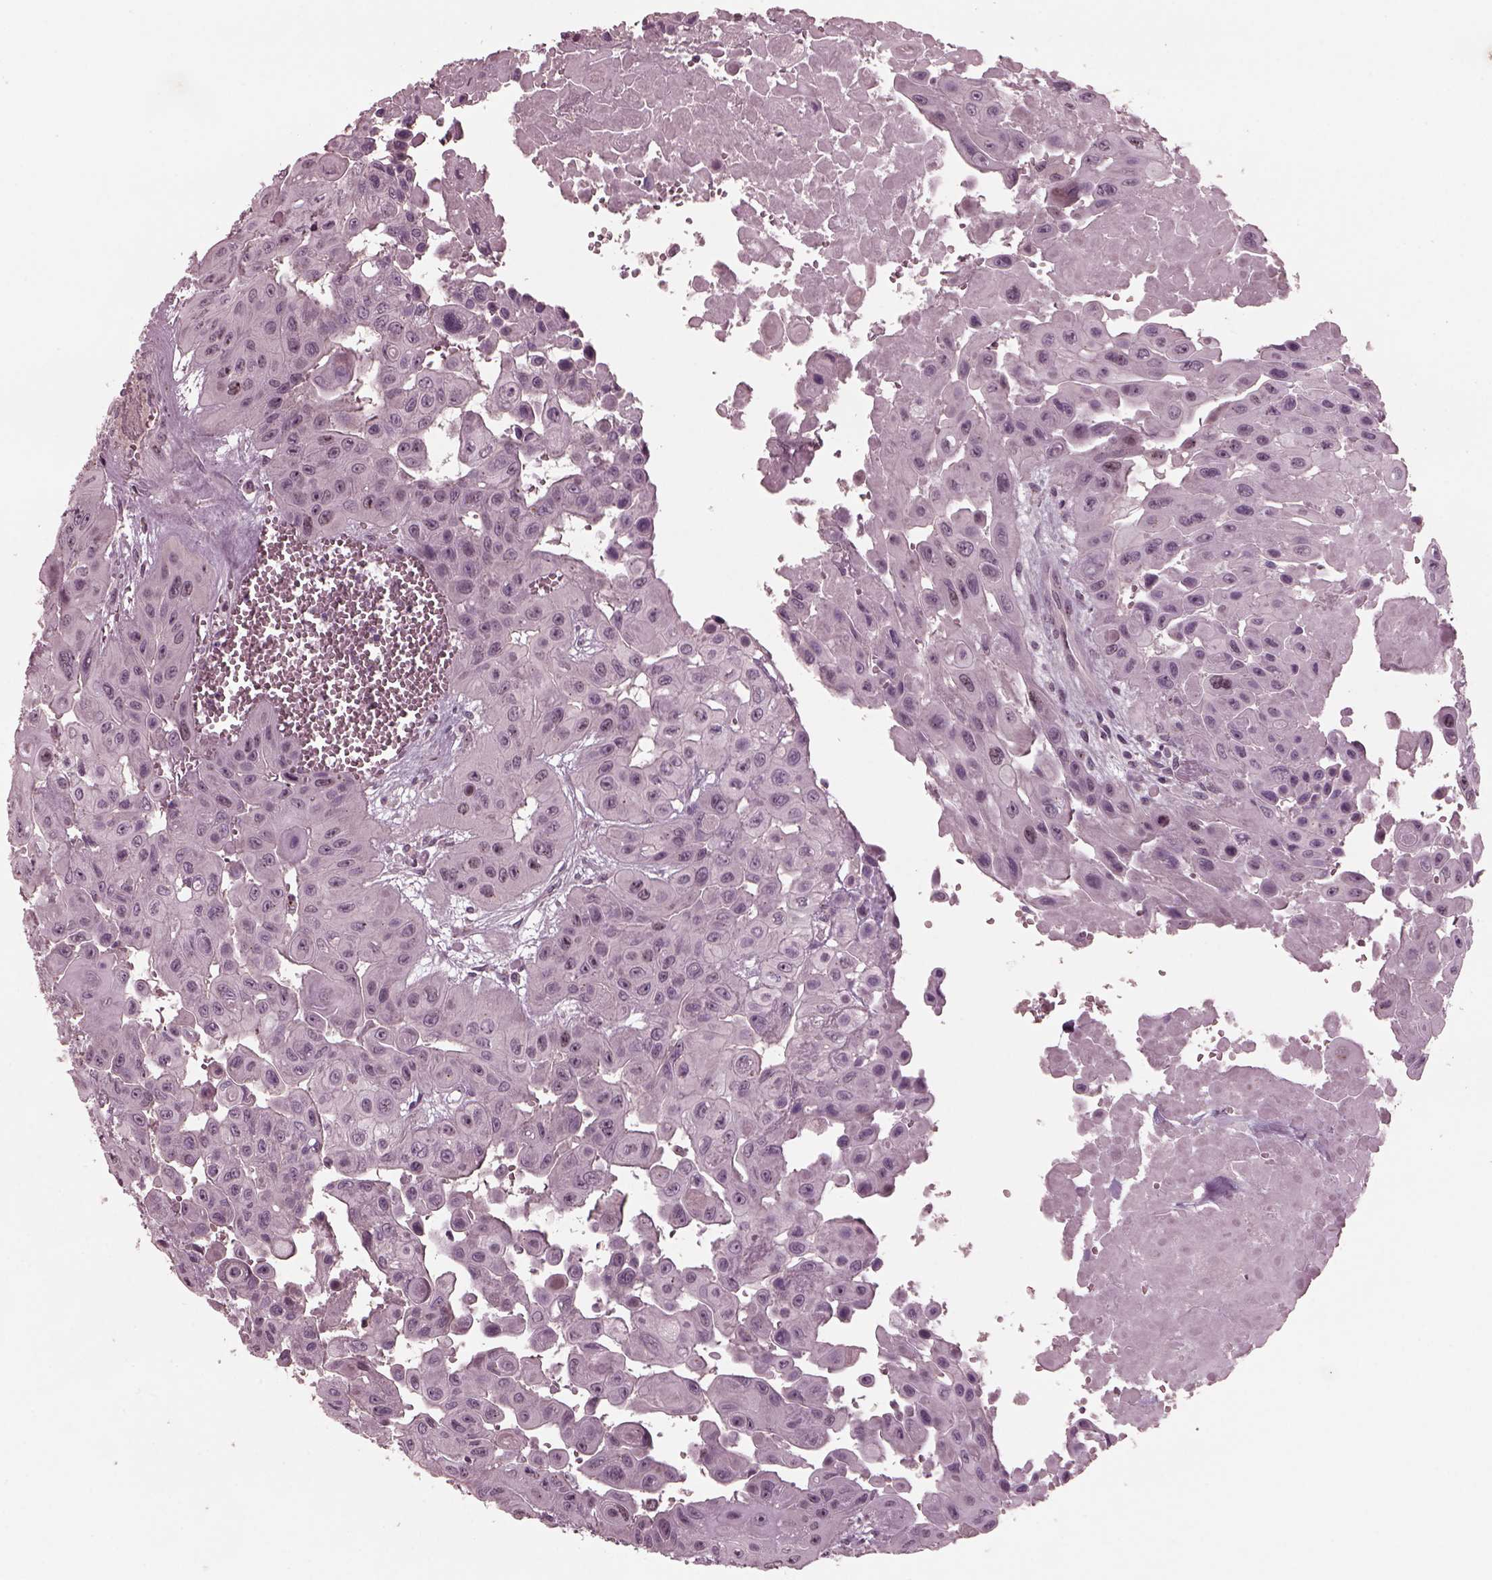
{"staining": {"intensity": "negative", "quantity": "none", "location": "none"}, "tissue": "head and neck cancer", "cell_type": "Tumor cells", "image_type": "cancer", "snomed": [{"axis": "morphology", "description": "Adenocarcinoma, NOS"}, {"axis": "topography", "description": "Head-Neck"}], "caption": "DAB (3,3'-diaminobenzidine) immunohistochemical staining of human head and neck adenocarcinoma demonstrates no significant positivity in tumor cells.", "gene": "SAXO1", "patient": {"sex": "male", "age": 73}}